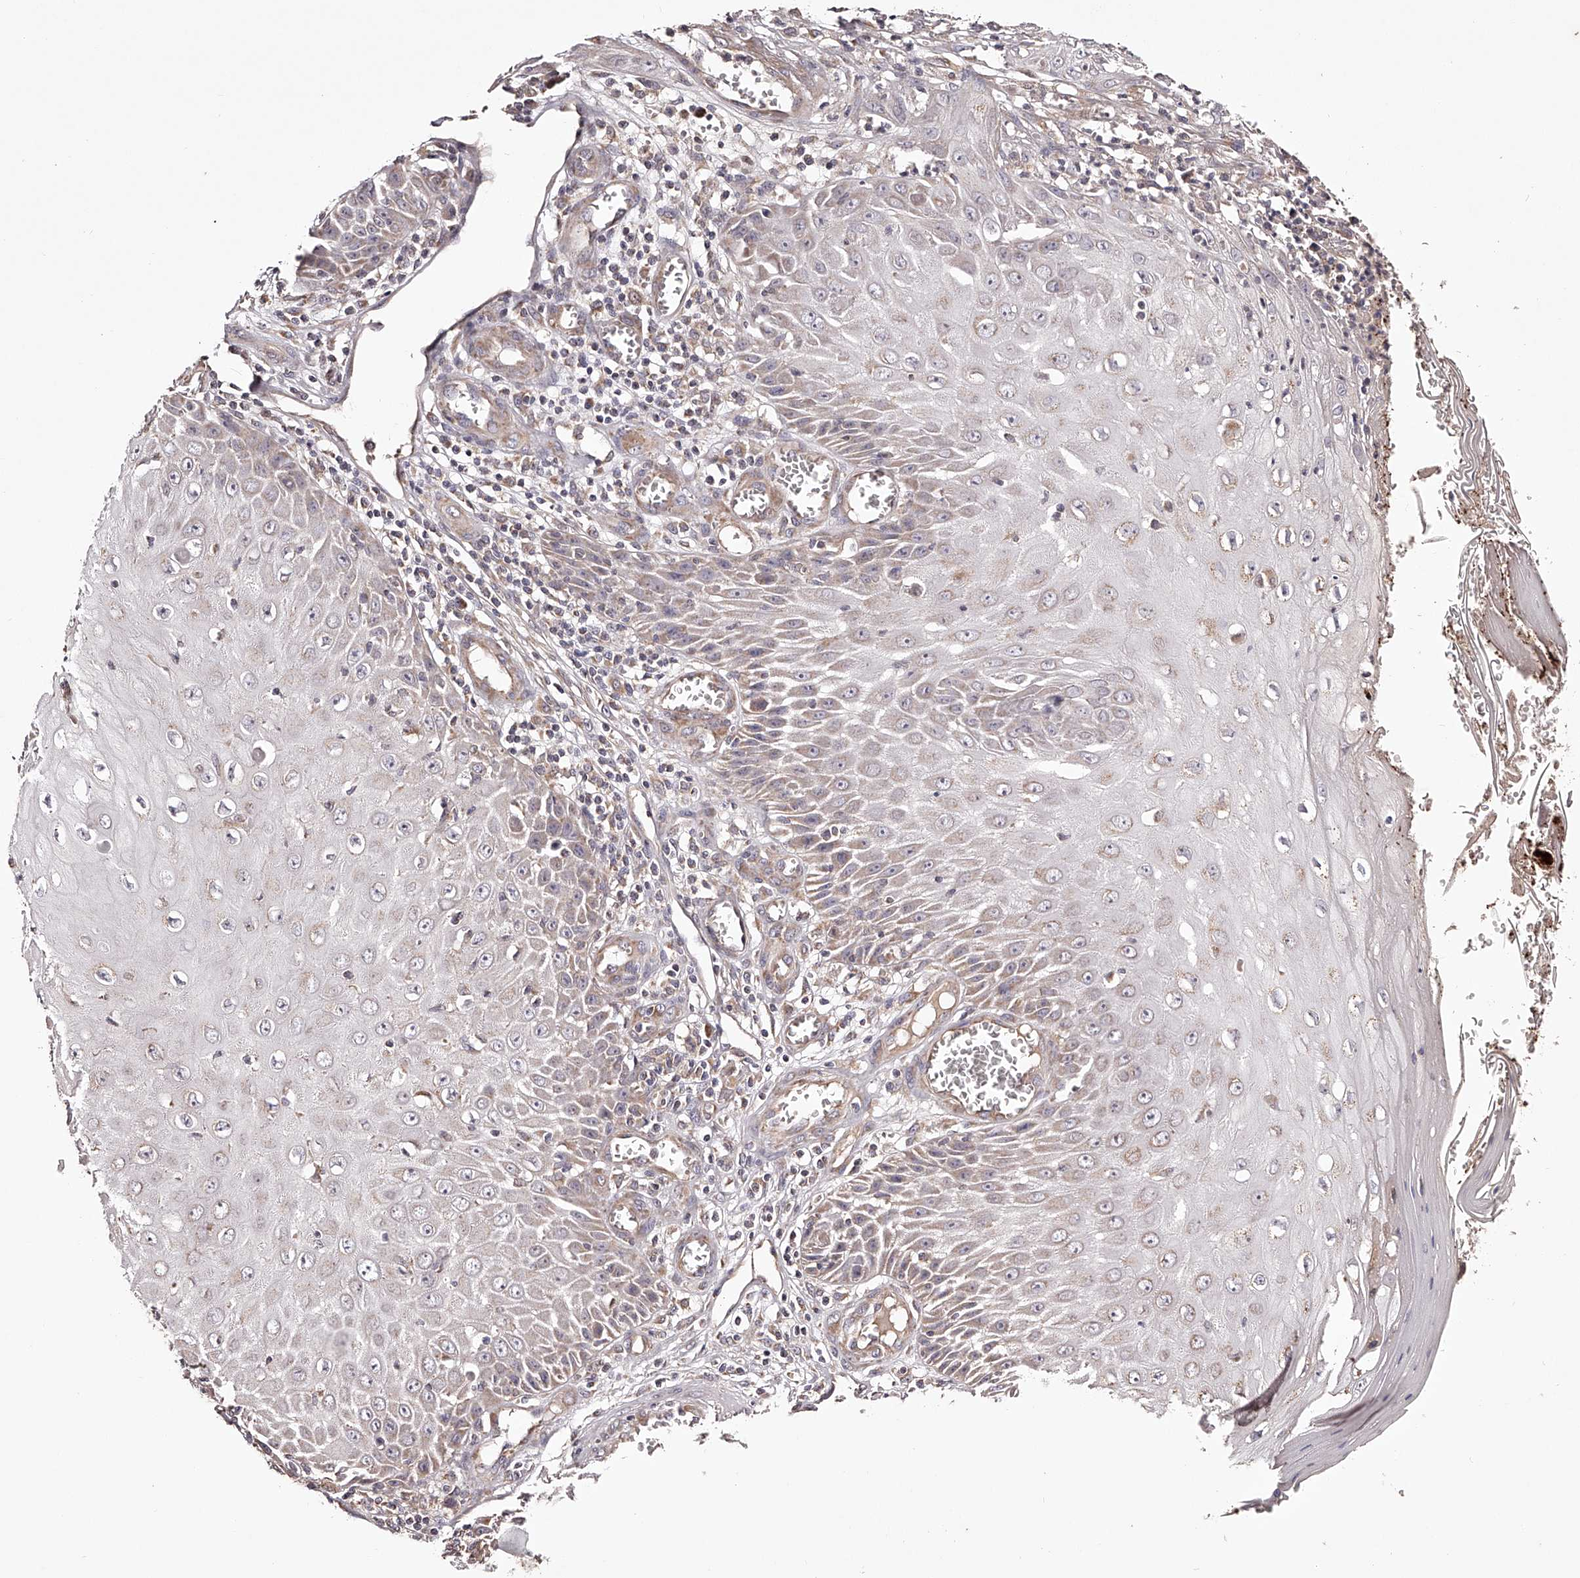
{"staining": {"intensity": "weak", "quantity": "<25%", "location": "cytoplasmic/membranous"}, "tissue": "skin cancer", "cell_type": "Tumor cells", "image_type": "cancer", "snomed": [{"axis": "morphology", "description": "Squamous cell carcinoma, NOS"}, {"axis": "topography", "description": "Skin"}], "caption": "Tumor cells are negative for protein expression in human squamous cell carcinoma (skin).", "gene": "USP21", "patient": {"sex": "female", "age": 73}}